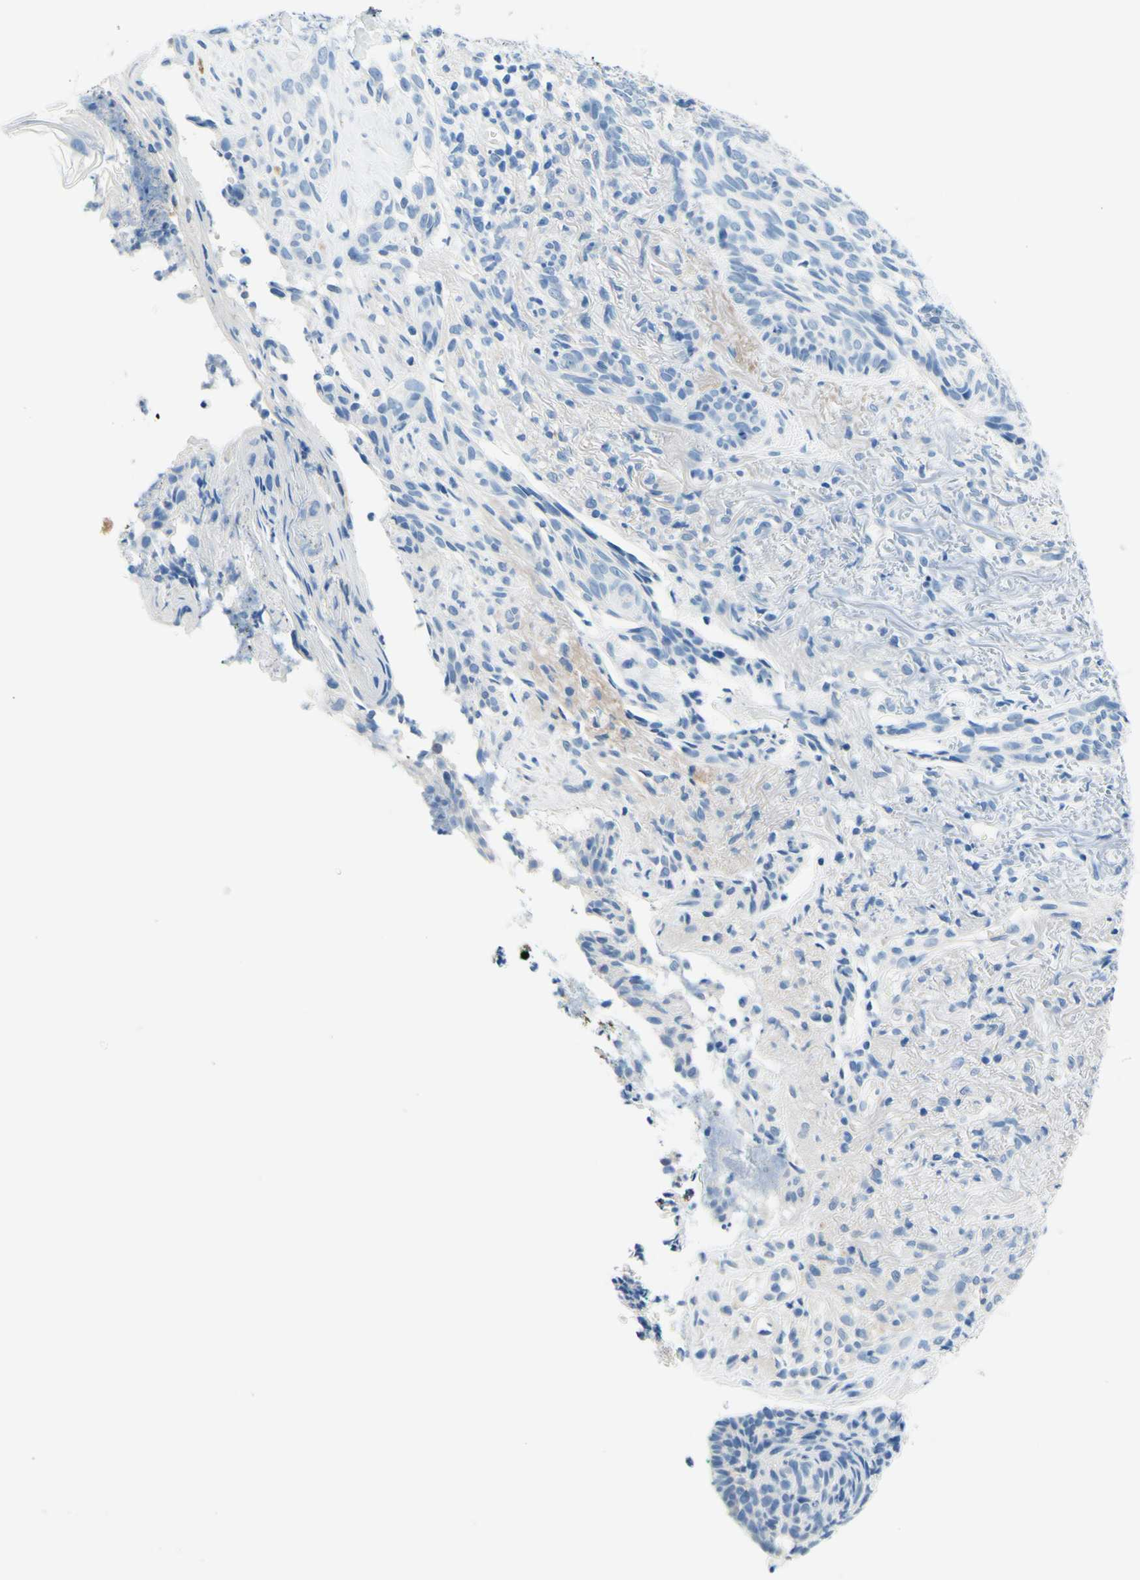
{"staining": {"intensity": "negative", "quantity": "none", "location": "none"}, "tissue": "skin cancer", "cell_type": "Tumor cells", "image_type": "cancer", "snomed": [{"axis": "morphology", "description": "Basal cell carcinoma"}, {"axis": "topography", "description": "Skin"}], "caption": "The photomicrograph exhibits no significant expression in tumor cells of basal cell carcinoma (skin).", "gene": "PASD1", "patient": {"sex": "male", "age": 43}}